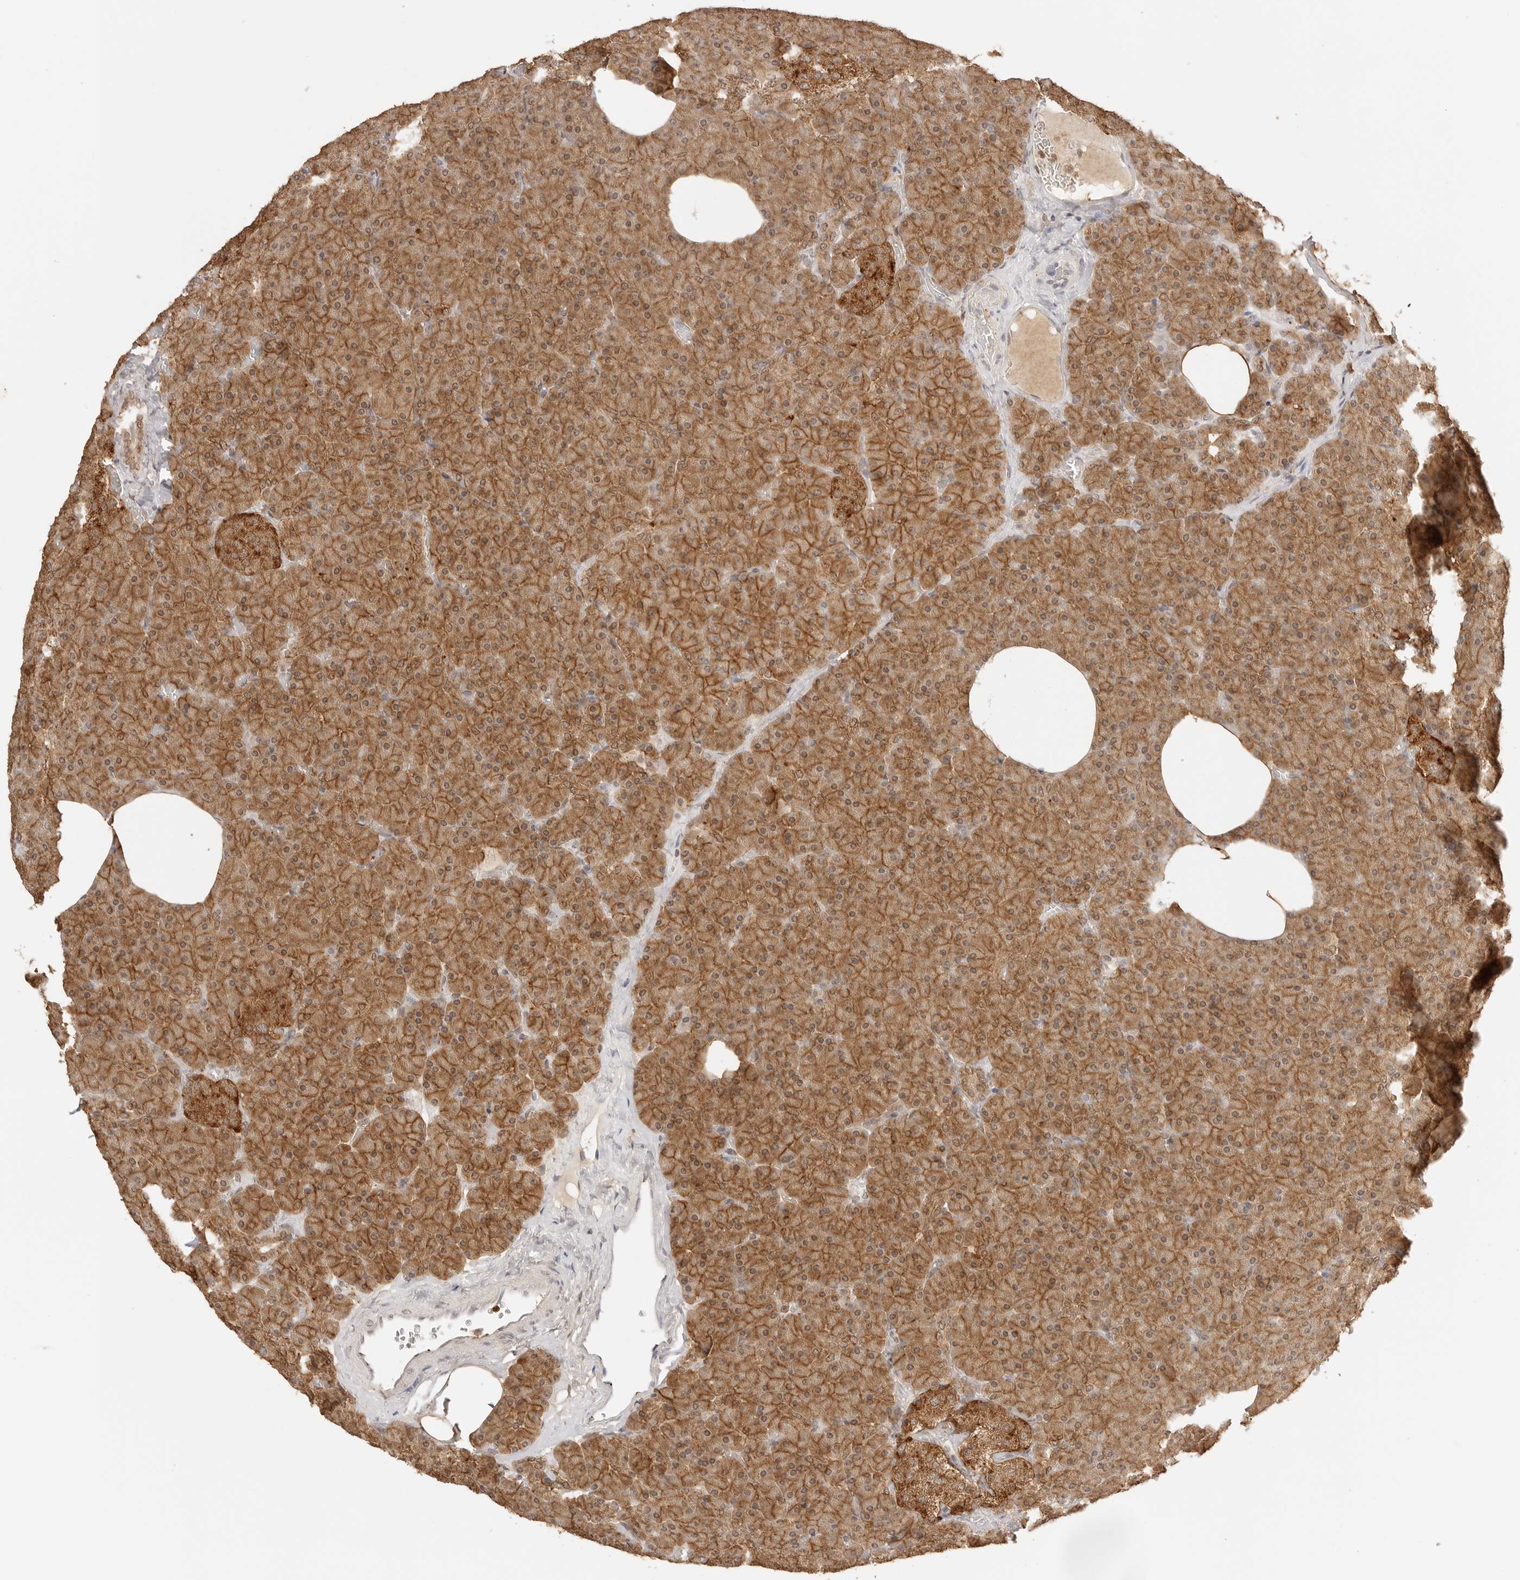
{"staining": {"intensity": "strong", "quantity": ">75%", "location": "cytoplasmic/membranous"}, "tissue": "pancreas", "cell_type": "Exocrine glandular cells", "image_type": "normal", "snomed": [{"axis": "morphology", "description": "Normal tissue, NOS"}, {"axis": "morphology", "description": "Carcinoid, malignant, NOS"}, {"axis": "topography", "description": "Pancreas"}], "caption": "Approximately >75% of exocrine glandular cells in normal human pancreas show strong cytoplasmic/membranous protein expression as visualized by brown immunohistochemical staining.", "gene": "EPHA1", "patient": {"sex": "female", "age": 35}}